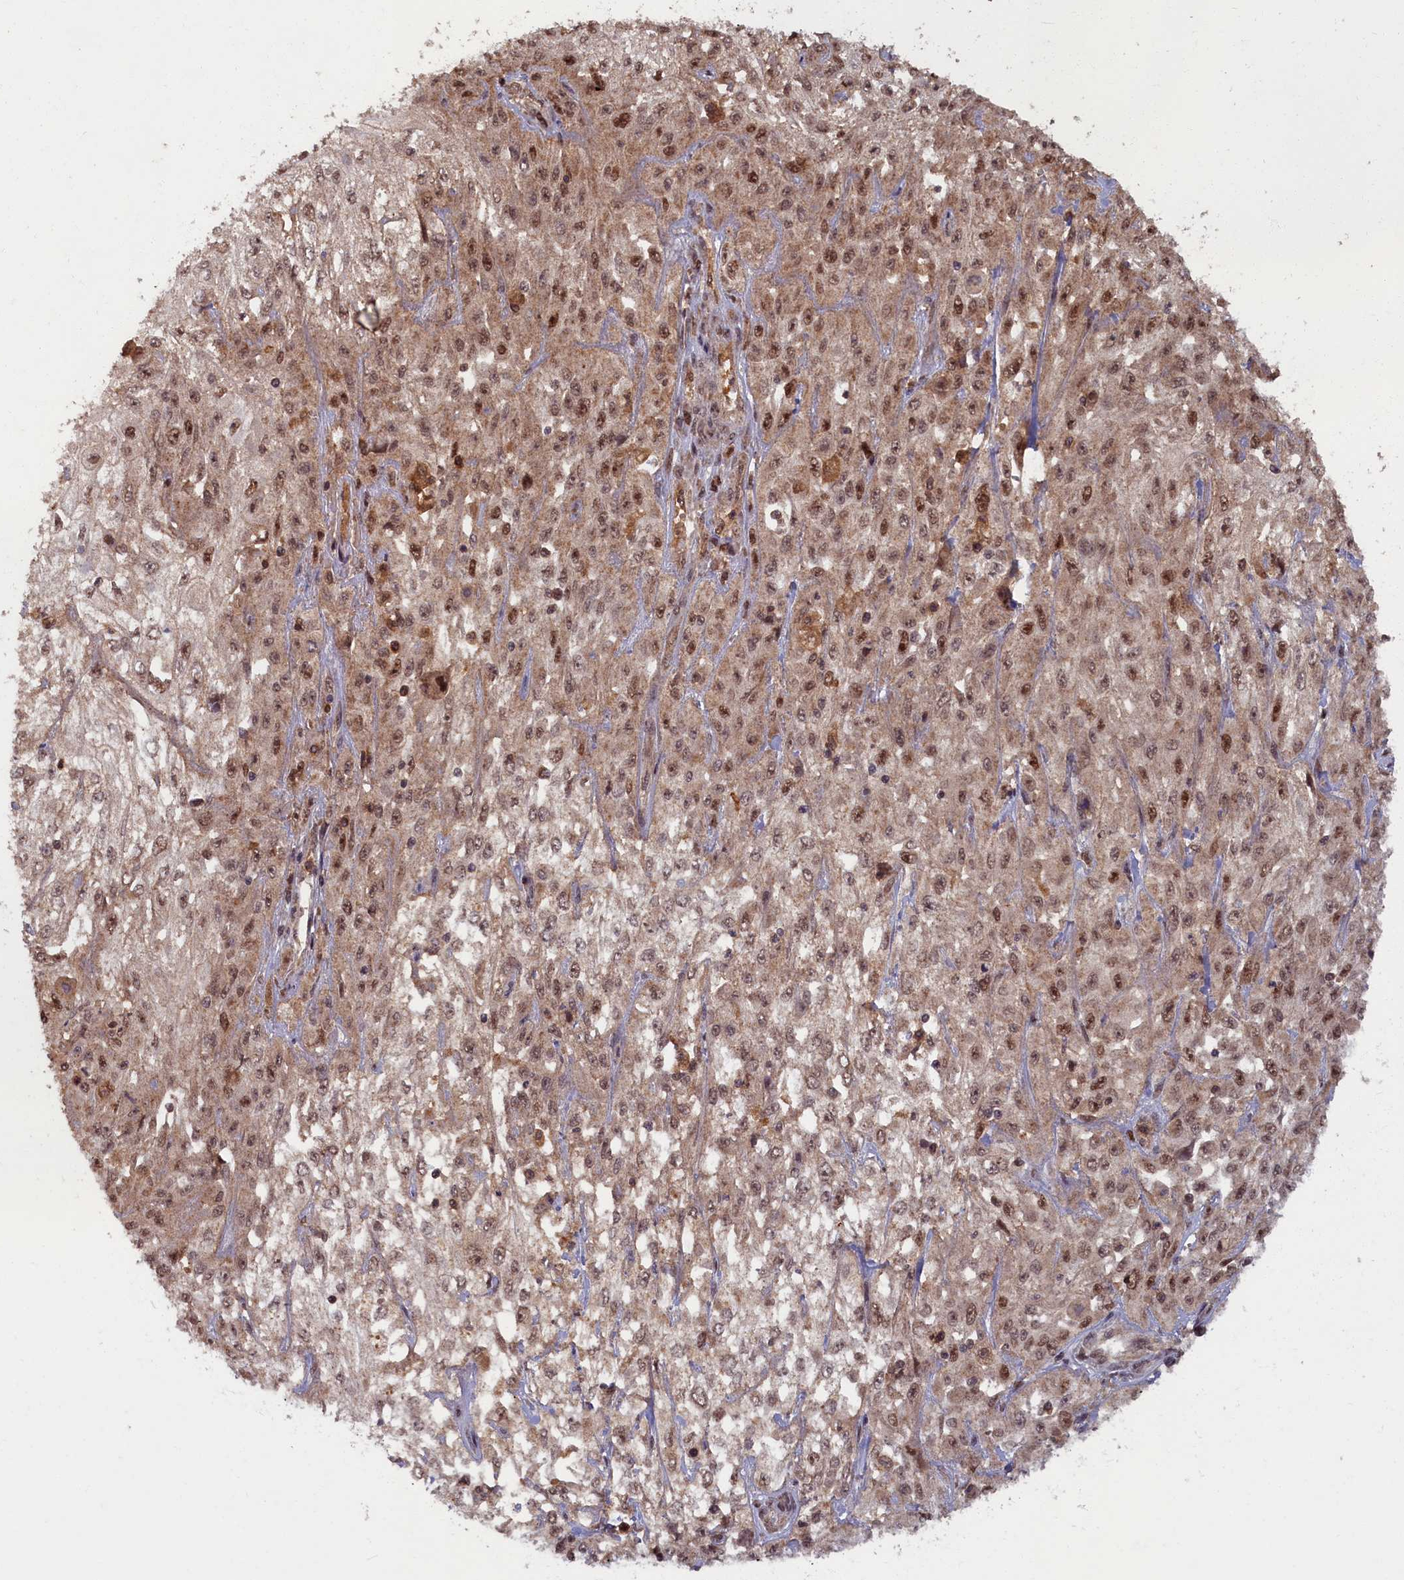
{"staining": {"intensity": "moderate", "quantity": ">75%", "location": "nuclear"}, "tissue": "skin cancer", "cell_type": "Tumor cells", "image_type": "cancer", "snomed": [{"axis": "morphology", "description": "Squamous cell carcinoma, NOS"}, {"axis": "morphology", "description": "Squamous cell carcinoma, metastatic, NOS"}, {"axis": "topography", "description": "Skin"}, {"axis": "topography", "description": "Lymph node"}], "caption": "Human skin cancer (metastatic squamous cell carcinoma) stained with a brown dye exhibits moderate nuclear positive staining in approximately >75% of tumor cells.", "gene": "BRCA1", "patient": {"sex": "male", "age": 75}}